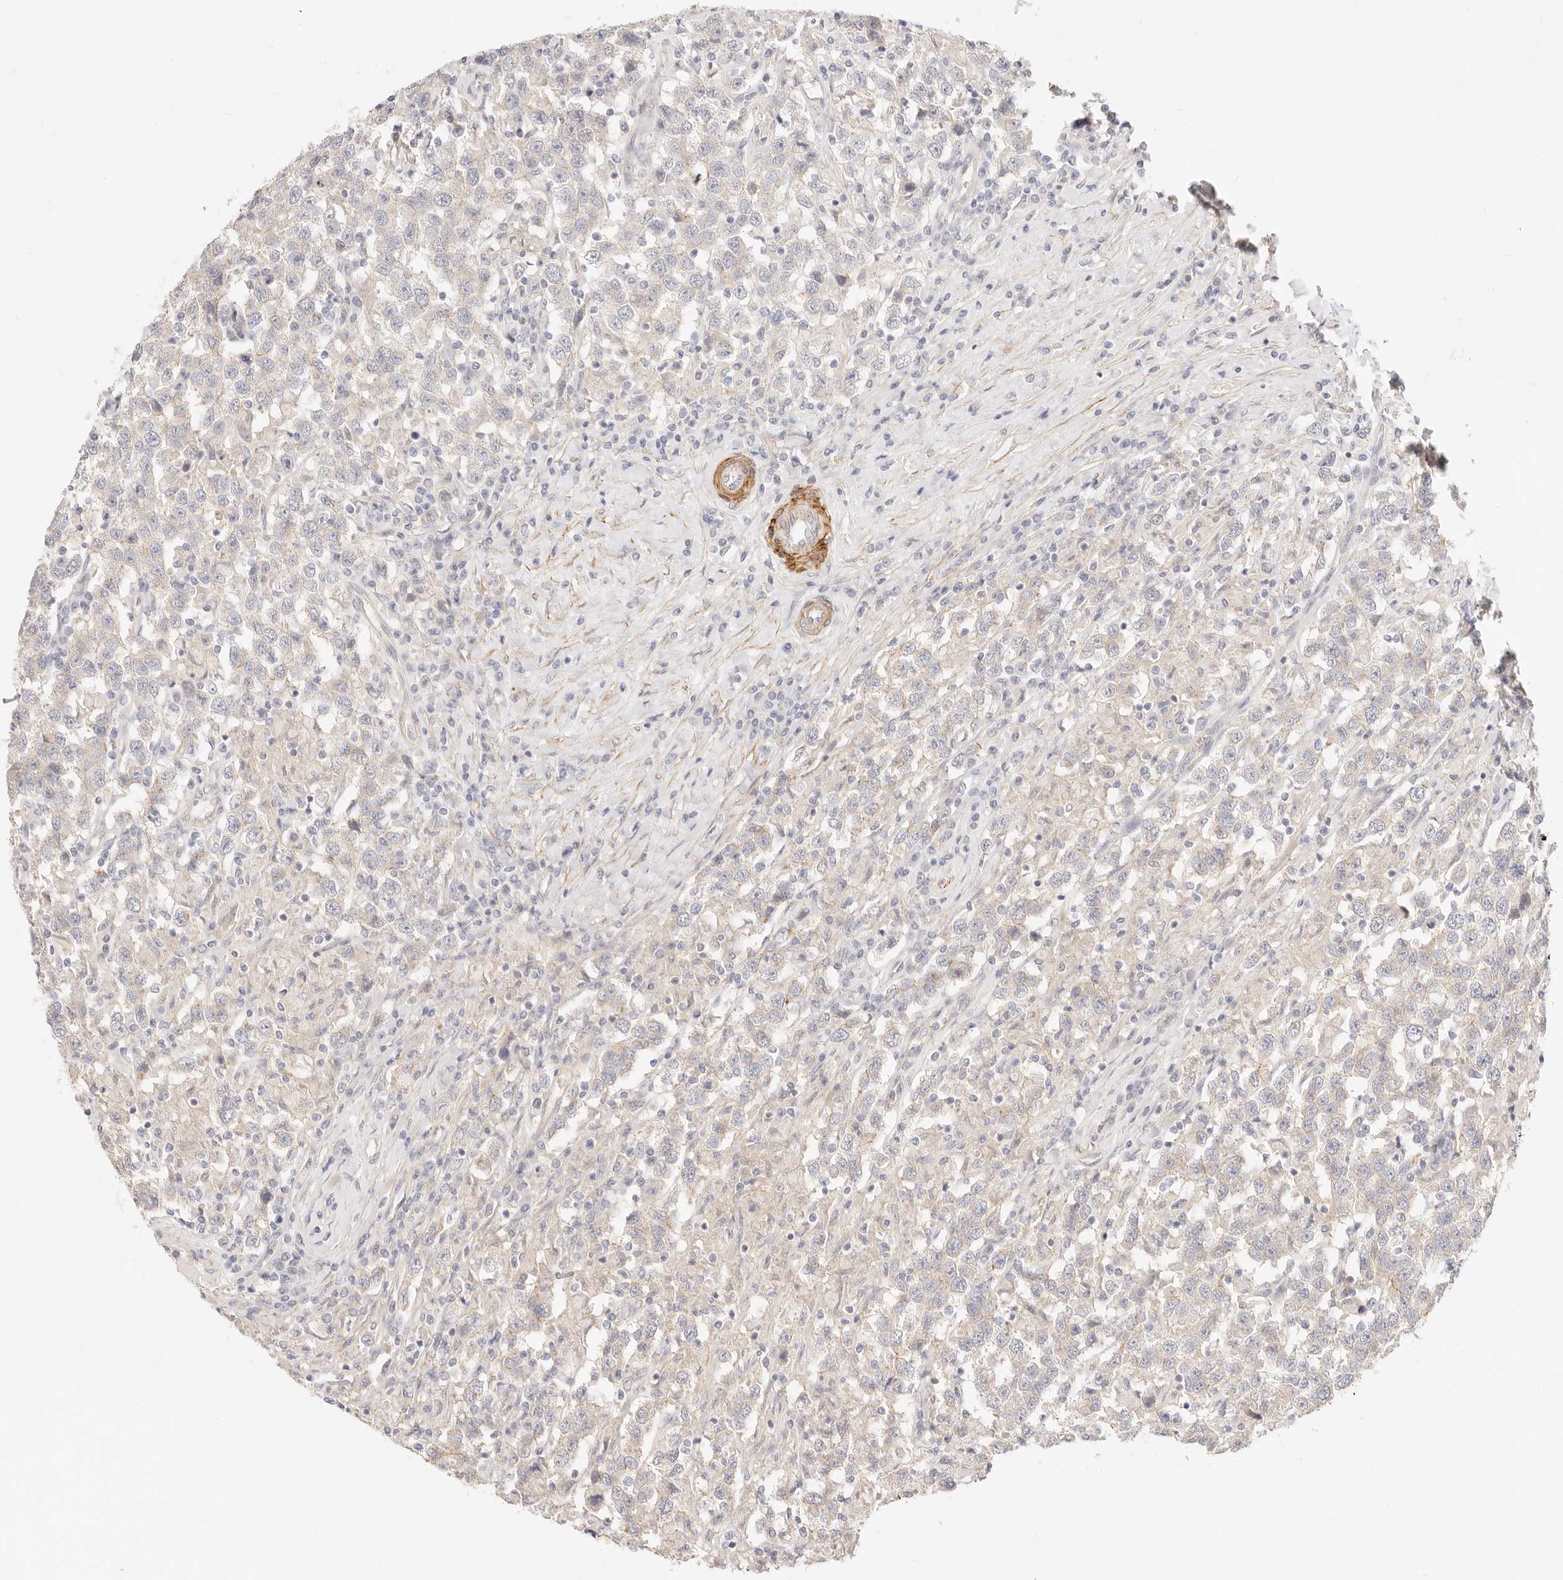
{"staining": {"intensity": "negative", "quantity": "none", "location": "none"}, "tissue": "testis cancer", "cell_type": "Tumor cells", "image_type": "cancer", "snomed": [{"axis": "morphology", "description": "Seminoma, NOS"}, {"axis": "topography", "description": "Testis"}], "caption": "Immunohistochemistry image of neoplastic tissue: testis cancer (seminoma) stained with DAB (3,3'-diaminobenzidine) demonstrates no significant protein expression in tumor cells.", "gene": "UBXN10", "patient": {"sex": "male", "age": 41}}